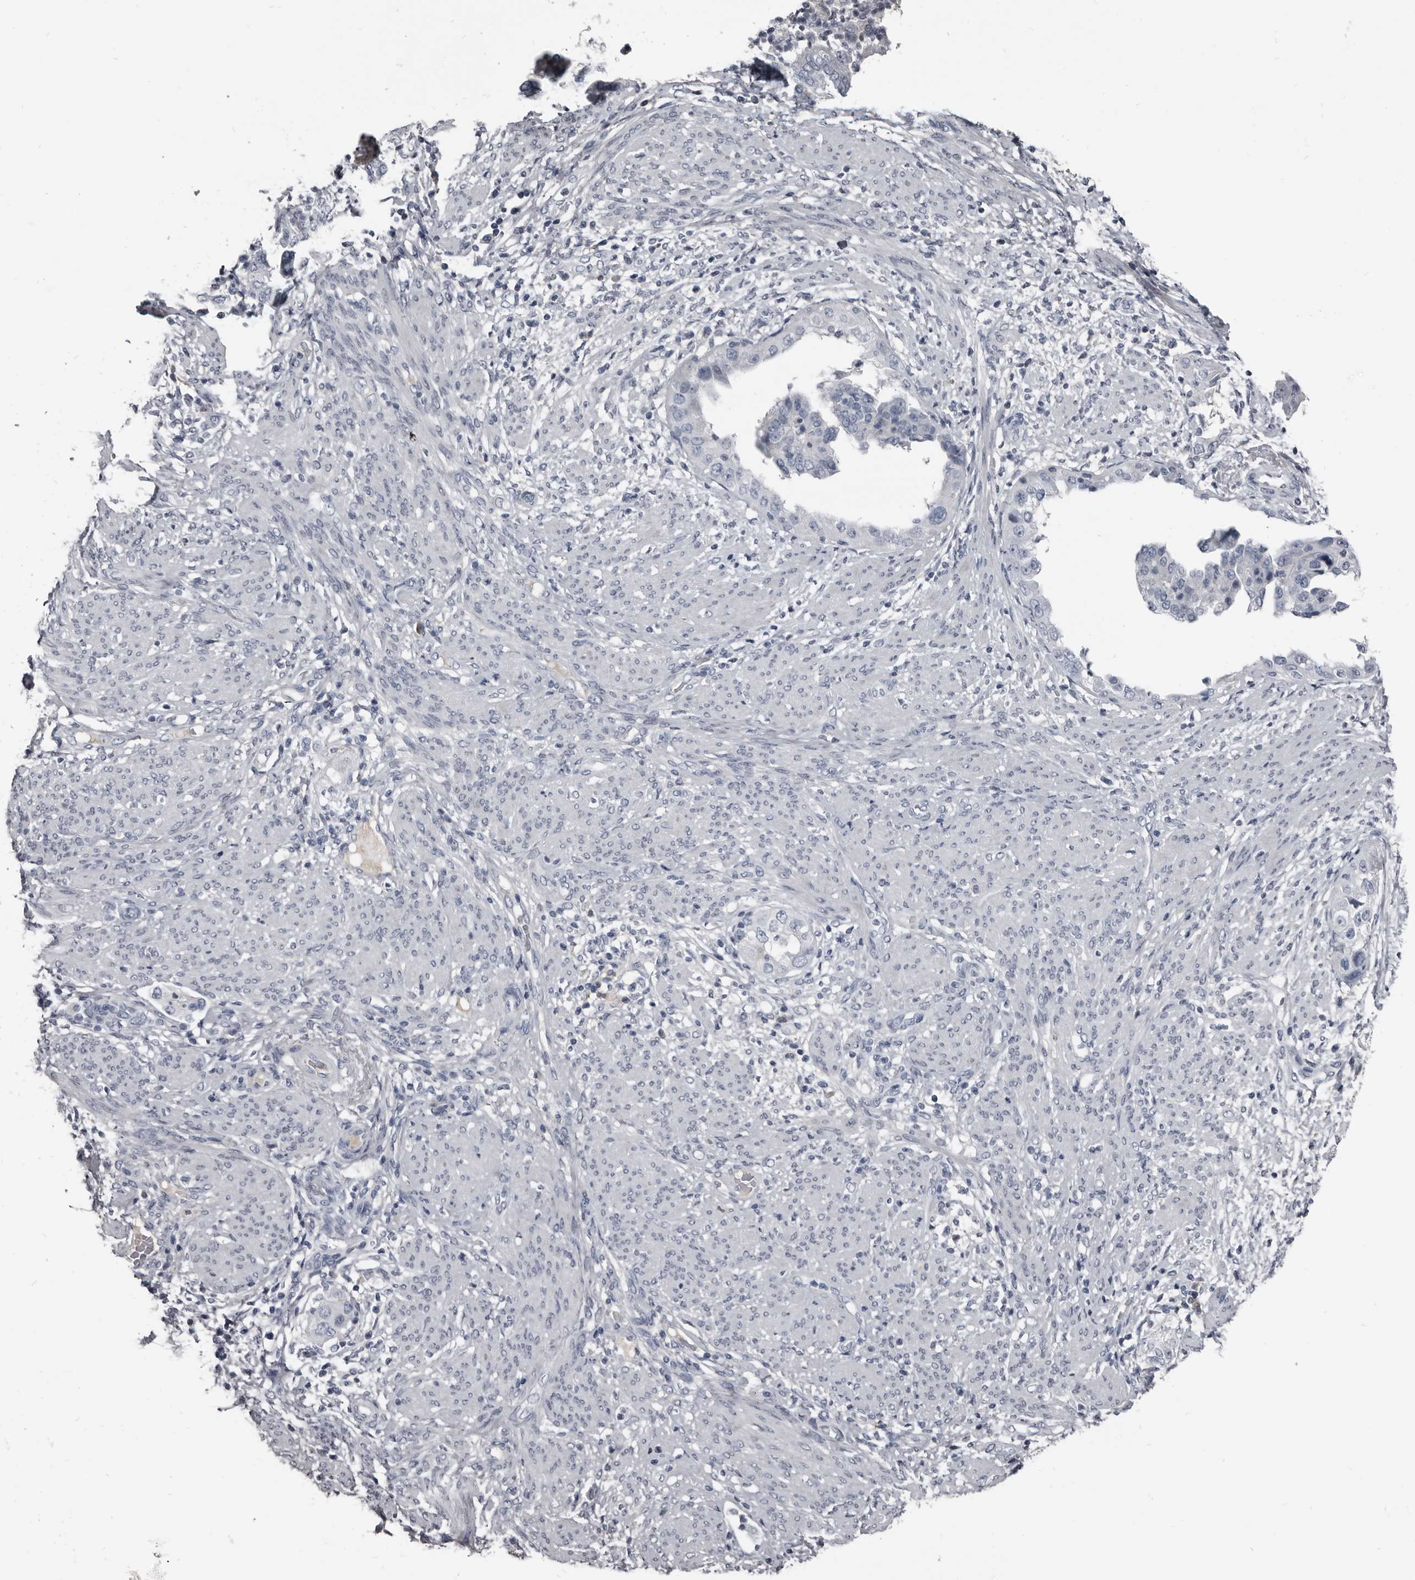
{"staining": {"intensity": "negative", "quantity": "none", "location": "none"}, "tissue": "endometrial cancer", "cell_type": "Tumor cells", "image_type": "cancer", "snomed": [{"axis": "morphology", "description": "Adenocarcinoma, NOS"}, {"axis": "topography", "description": "Endometrium"}], "caption": "IHC histopathology image of human endometrial cancer (adenocarcinoma) stained for a protein (brown), which reveals no staining in tumor cells. (DAB (3,3'-diaminobenzidine) immunohistochemistry with hematoxylin counter stain).", "gene": "GREB1", "patient": {"sex": "female", "age": 85}}